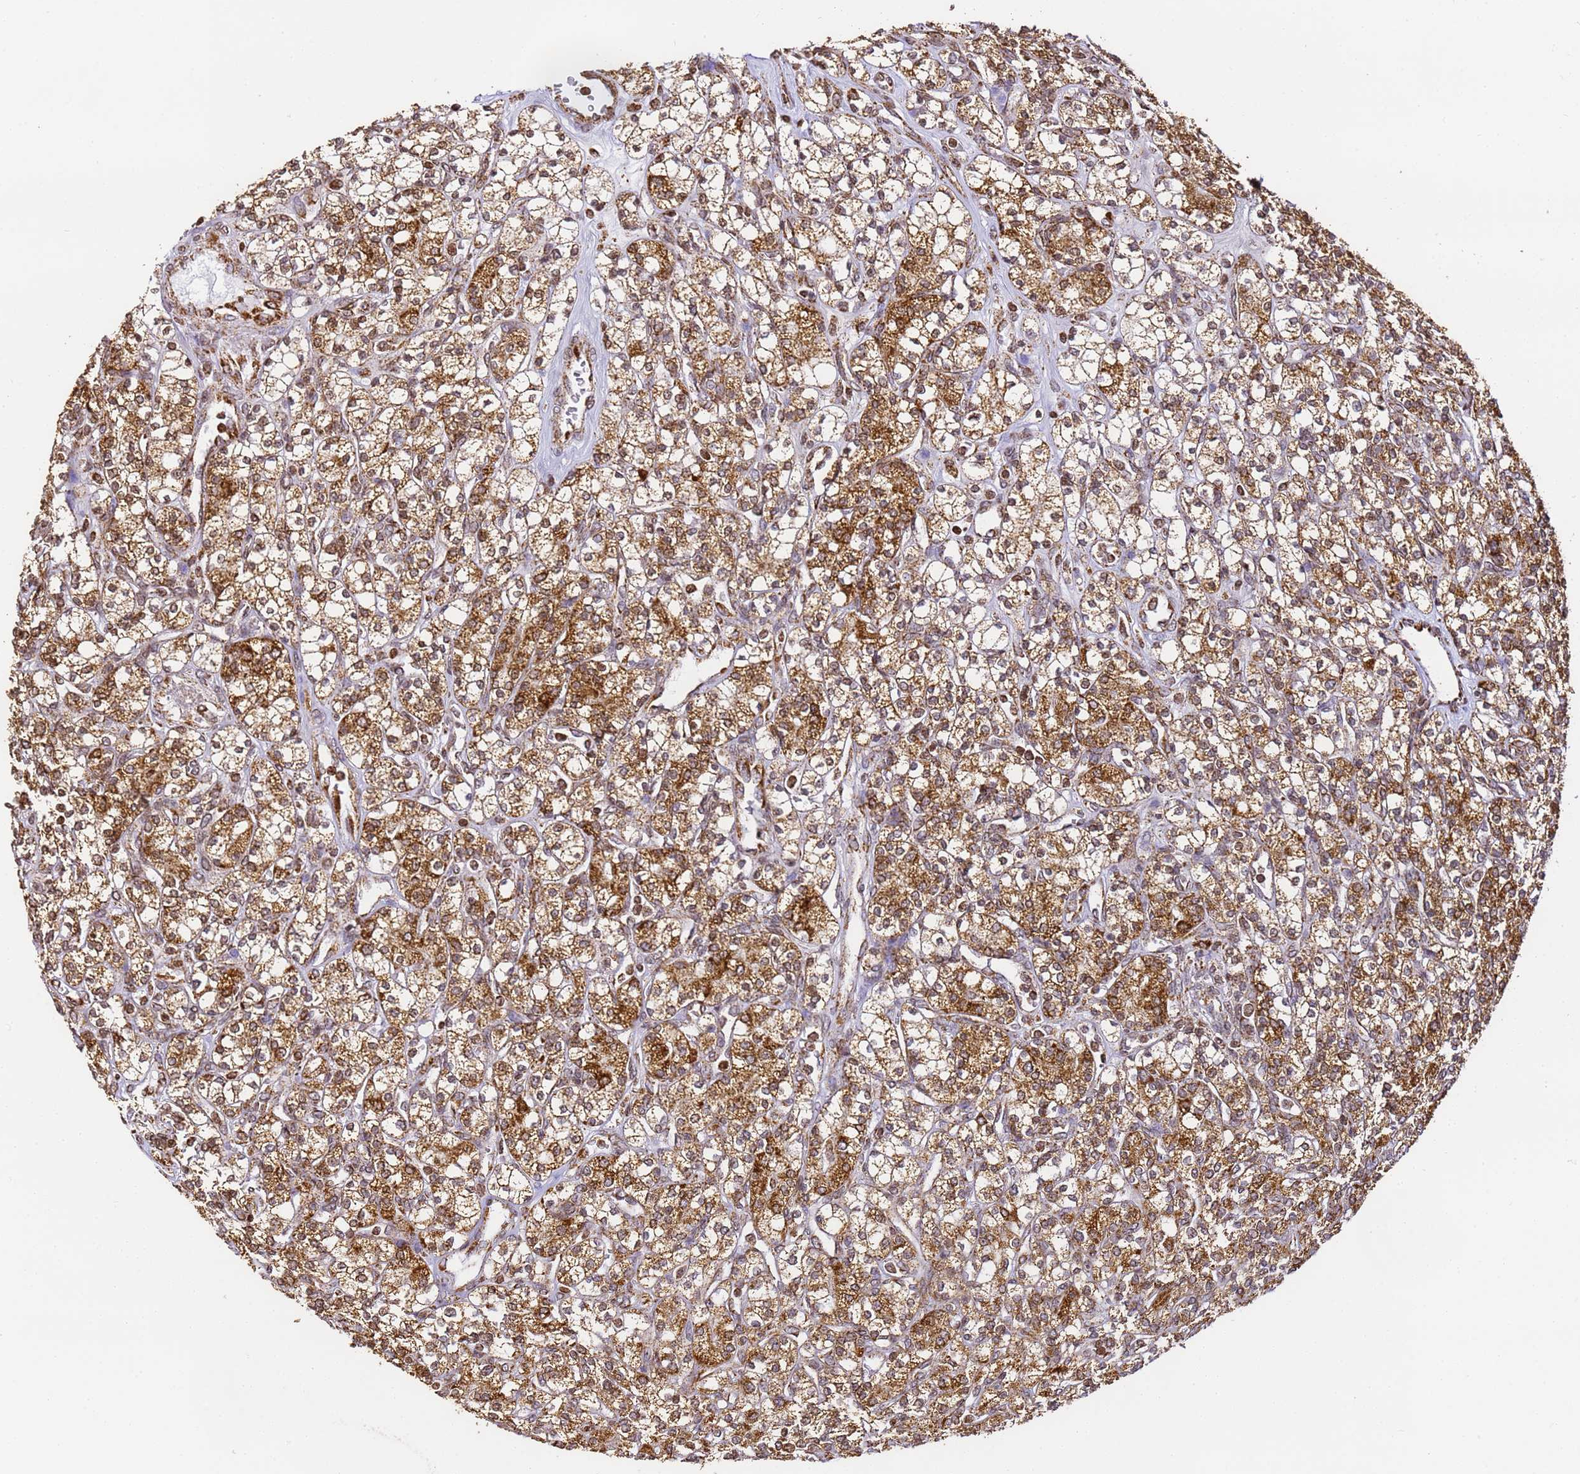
{"staining": {"intensity": "strong", "quantity": ">75%", "location": "cytoplasmic/membranous"}, "tissue": "renal cancer", "cell_type": "Tumor cells", "image_type": "cancer", "snomed": [{"axis": "morphology", "description": "Adenocarcinoma, NOS"}, {"axis": "topography", "description": "Kidney"}], "caption": "The photomicrograph exhibits a brown stain indicating the presence of a protein in the cytoplasmic/membranous of tumor cells in renal adenocarcinoma.", "gene": "HSPE1", "patient": {"sex": "male", "age": 77}}